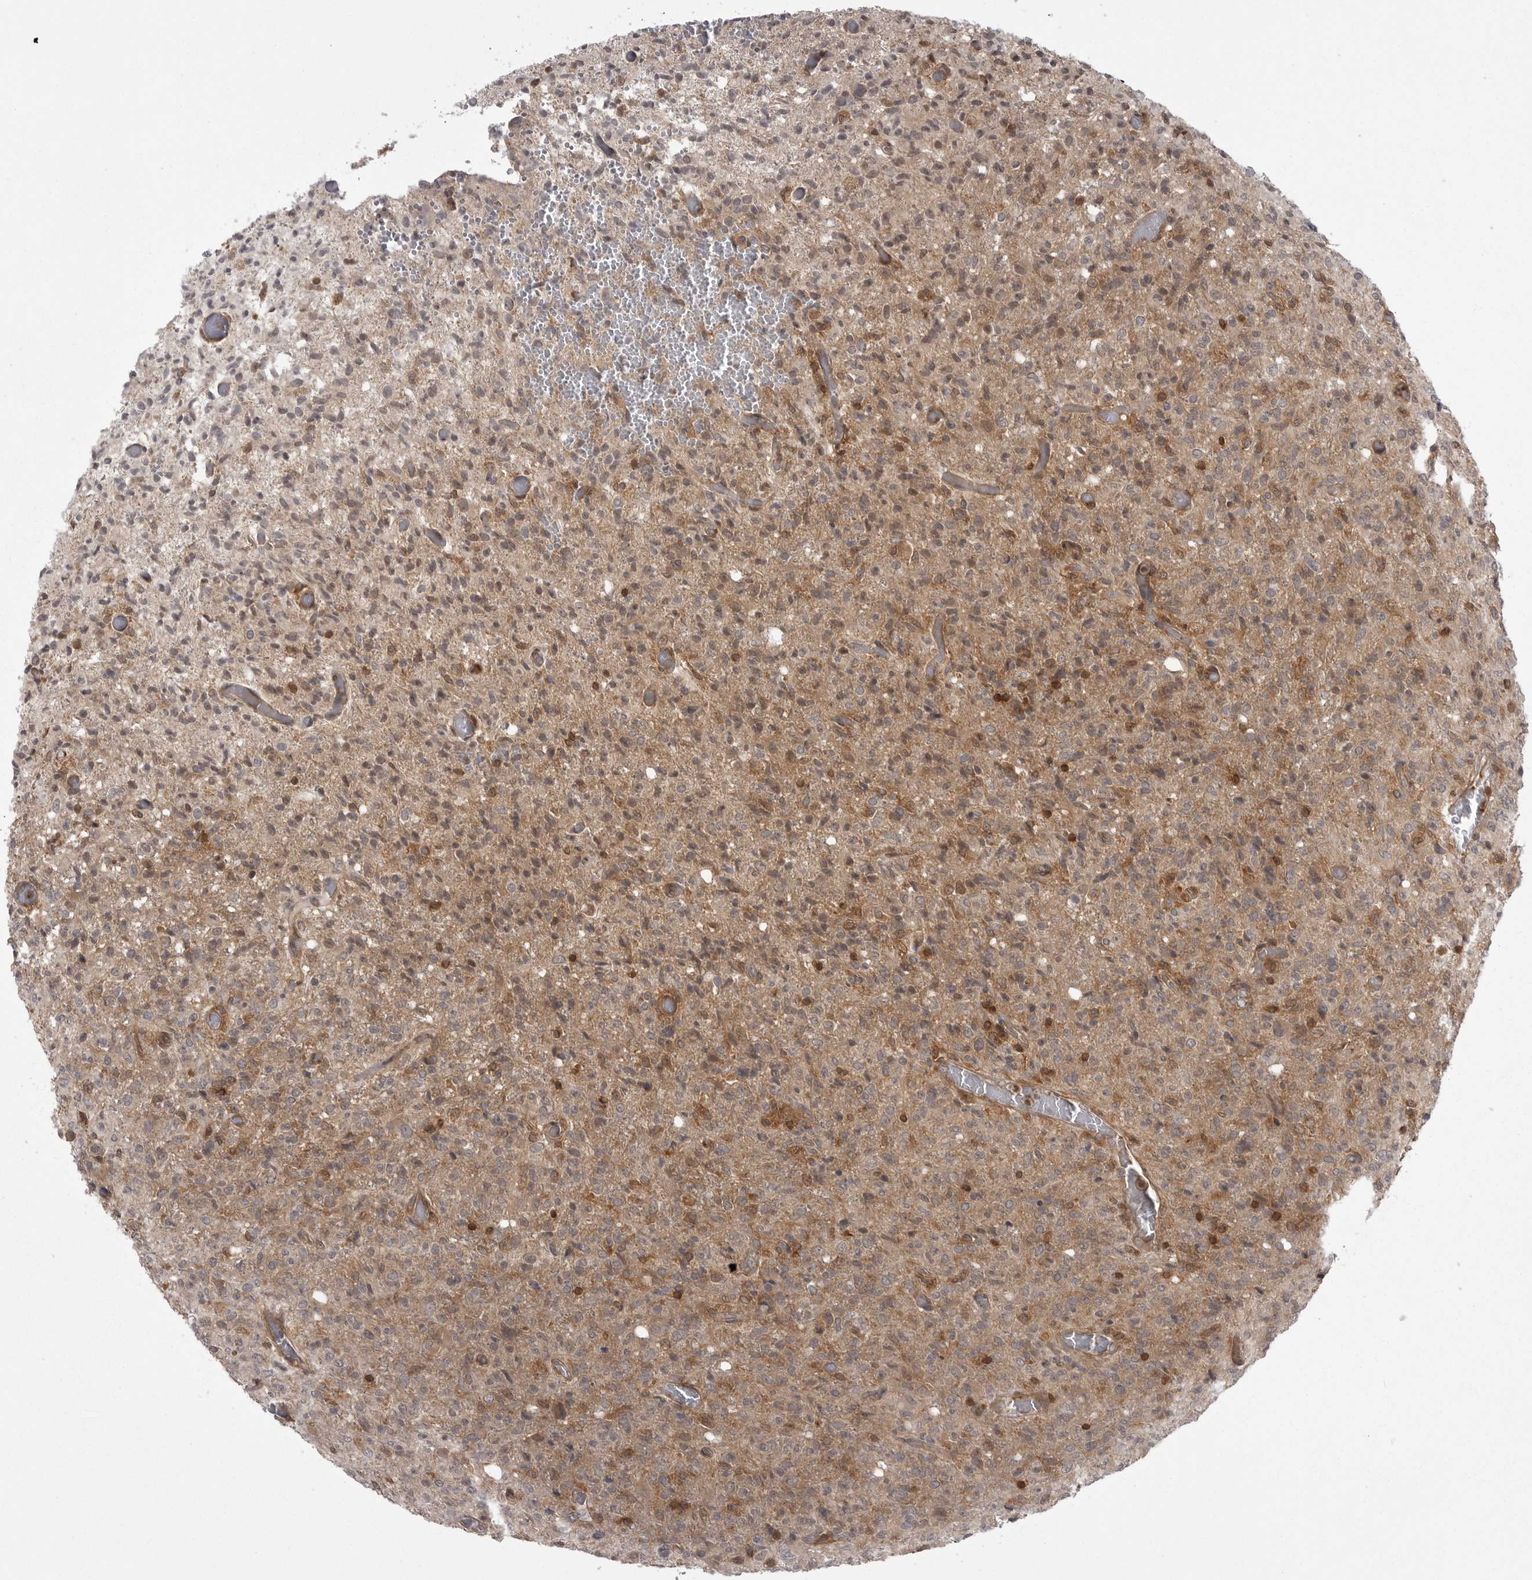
{"staining": {"intensity": "weak", "quantity": "25%-75%", "location": "cytoplasmic/membranous"}, "tissue": "glioma", "cell_type": "Tumor cells", "image_type": "cancer", "snomed": [{"axis": "morphology", "description": "Glioma, malignant, High grade"}, {"axis": "topography", "description": "Brain"}], "caption": "This is an image of immunohistochemistry staining of high-grade glioma (malignant), which shows weak positivity in the cytoplasmic/membranous of tumor cells.", "gene": "STK24", "patient": {"sex": "female", "age": 57}}